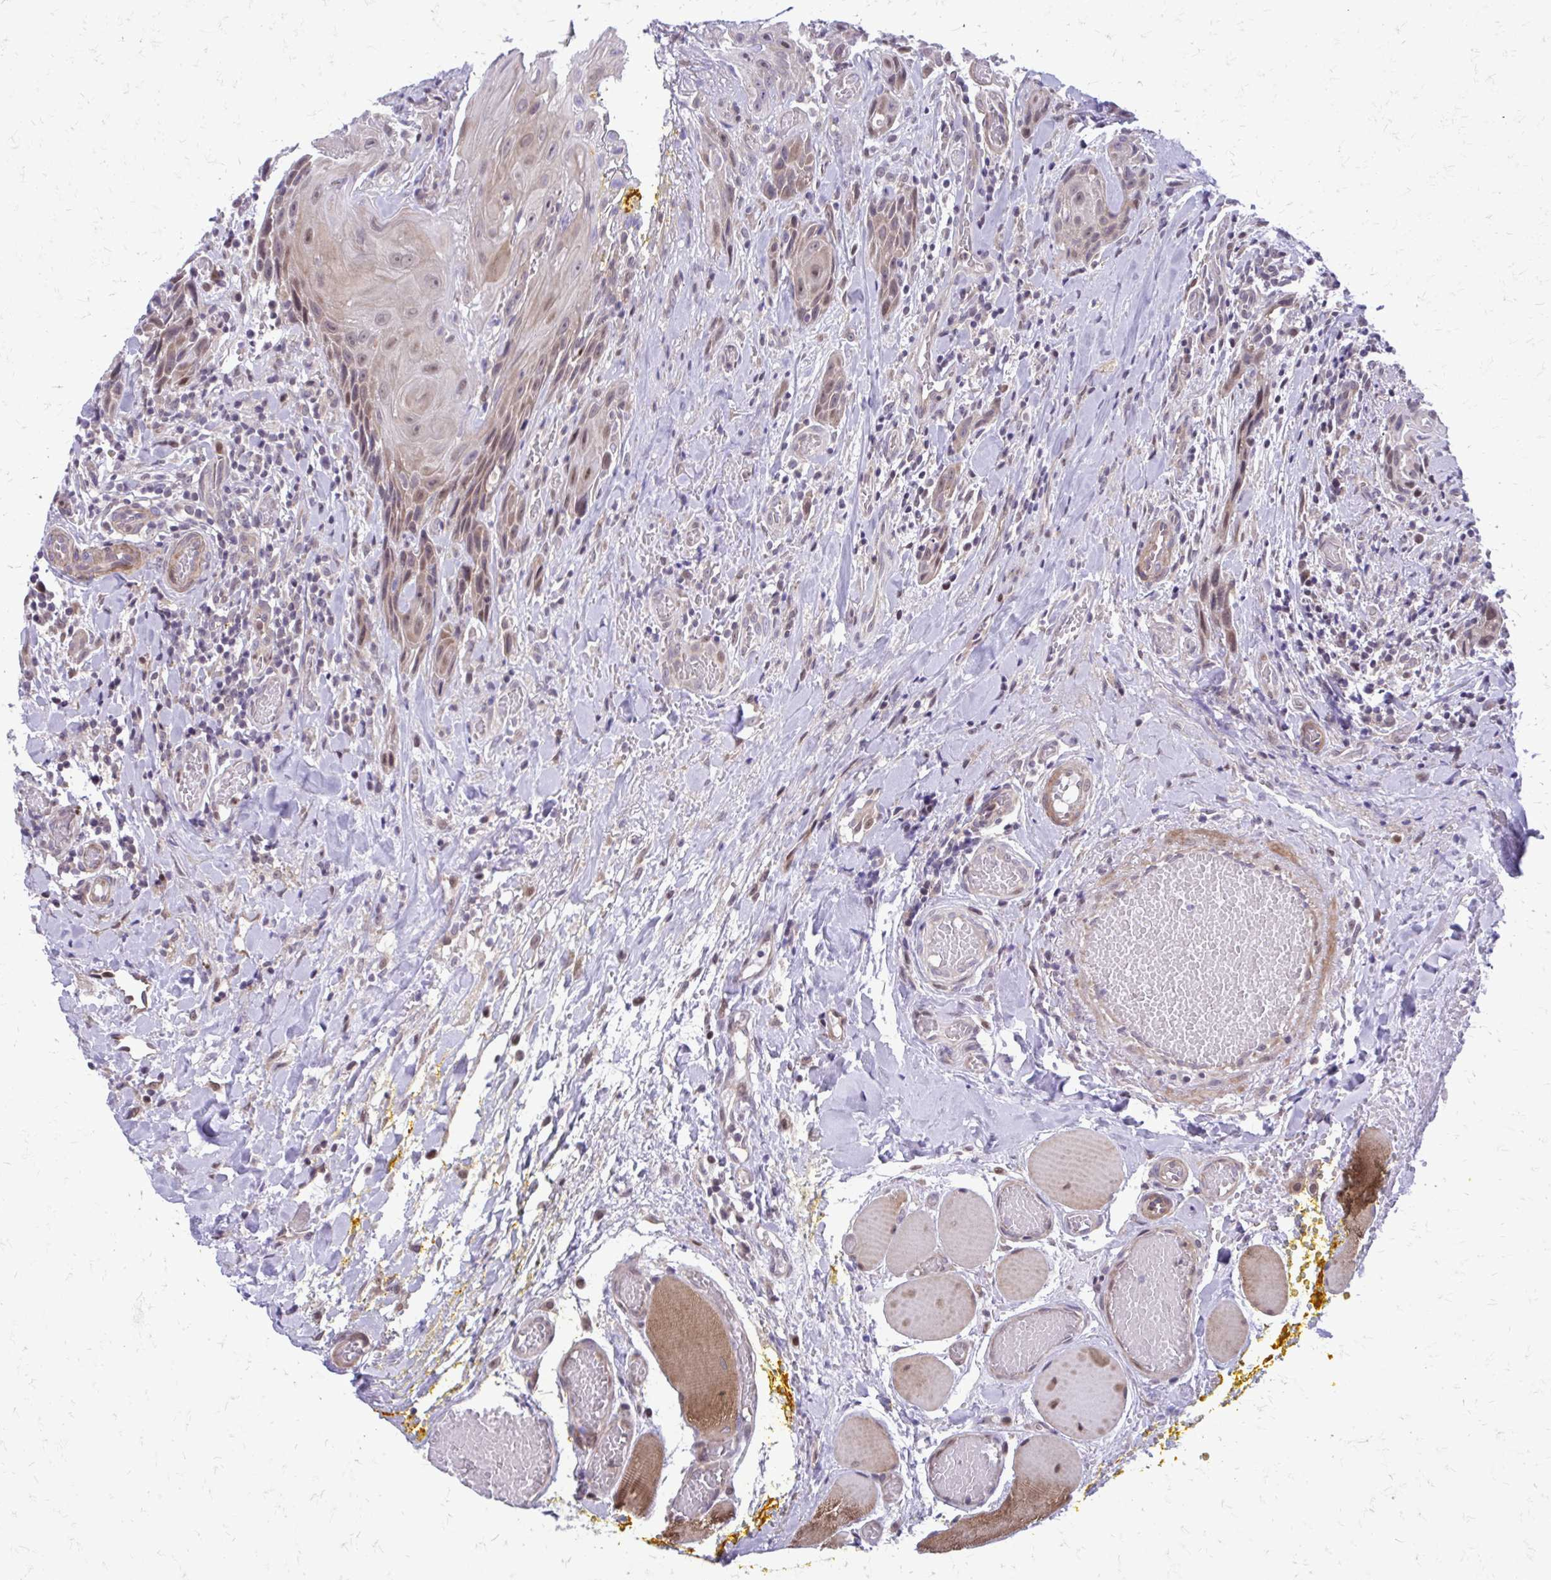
{"staining": {"intensity": "weak", "quantity": "25%-75%", "location": "cytoplasmic/membranous,nuclear"}, "tissue": "head and neck cancer", "cell_type": "Tumor cells", "image_type": "cancer", "snomed": [{"axis": "morphology", "description": "Squamous cell carcinoma, NOS"}, {"axis": "topography", "description": "Oral tissue"}, {"axis": "topography", "description": "Head-Neck"}], "caption": "High-power microscopy captured an IHC photomicrograph of head and neck squamous cell carcinoma, revealing weak cytoplasmic/membranous and nuclear expression in about 25%-75% of tumor cells. The staining was performed using DAB, with brown indicating positive protein expression. Nuclei are stained blue with hematoxylin.", "gene": "ANKRD30B", "patient": {"sex": "male", "age": 49}}